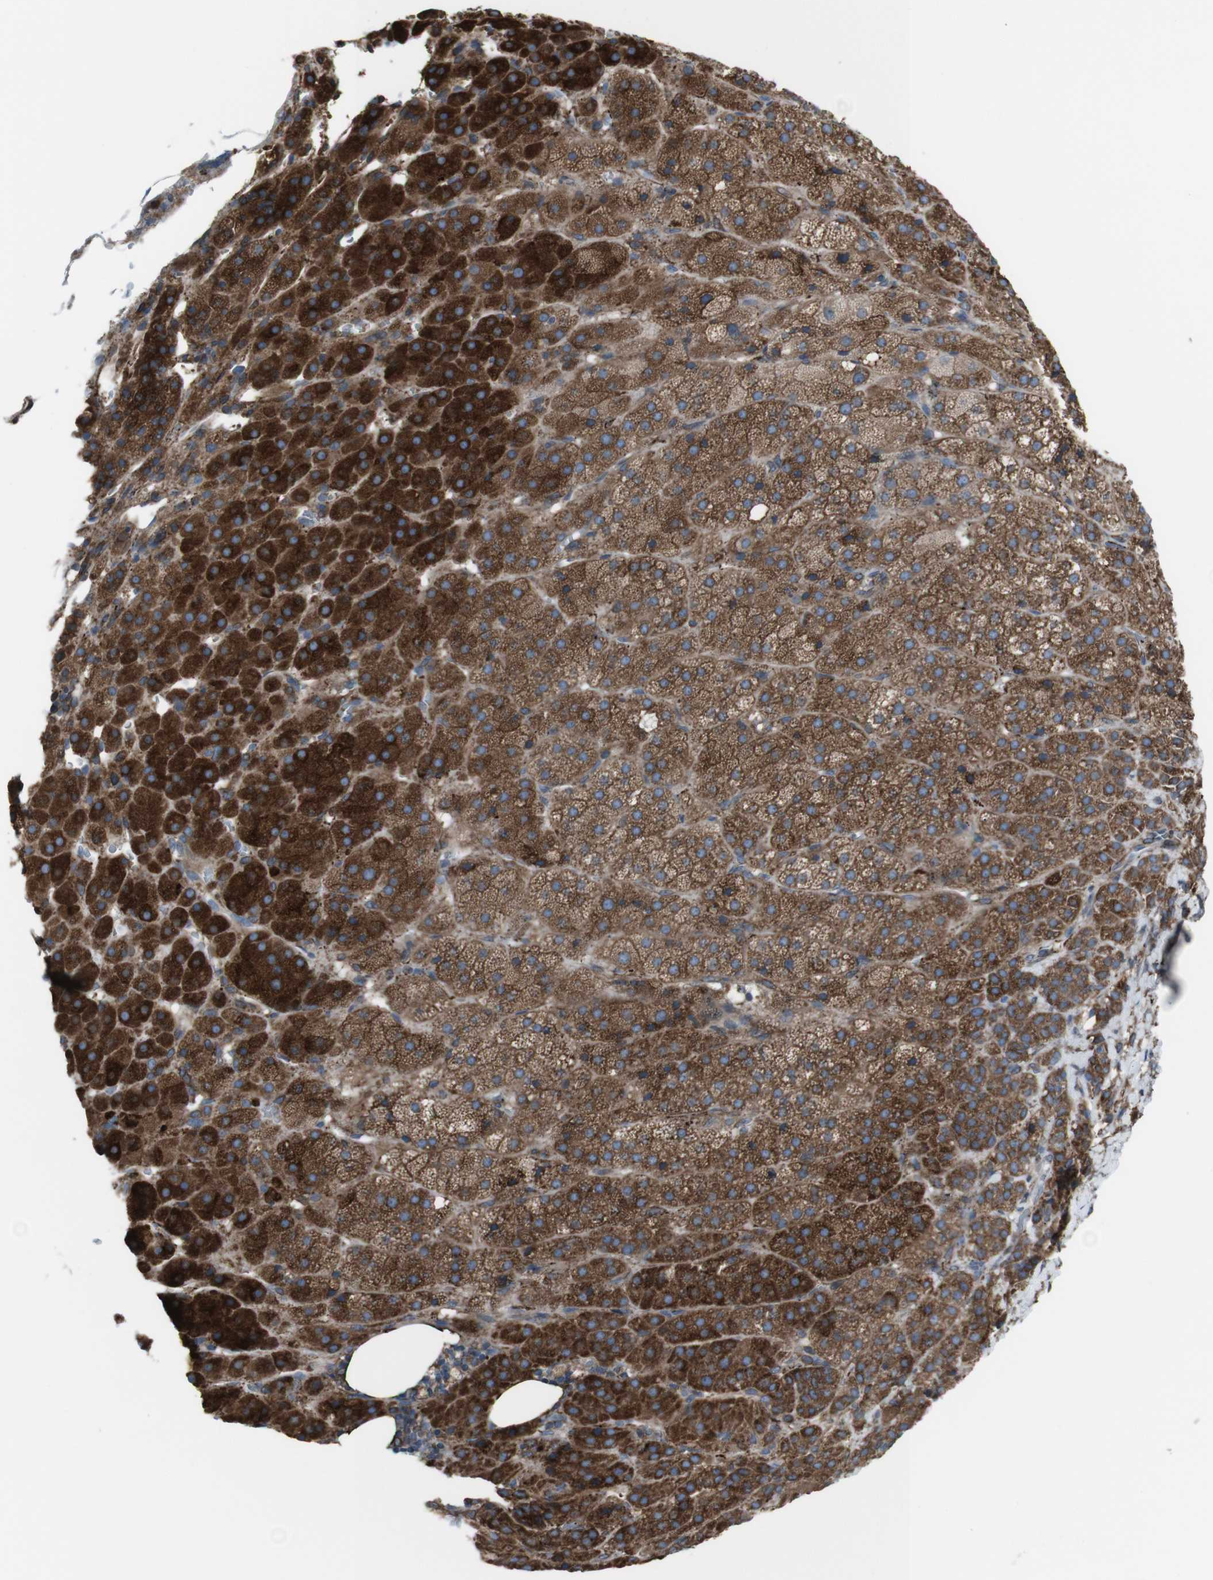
{"staining": {"intensity": "strong", "quantity": ">75%", "location": "cytoplasmic/membranous"}, "tissue": "adrenal gland", "cell_type": "Glandular cells", "image_type": "normal", "snomed": [{"axis": "morphology", "description": "Normal tissue, NOS"}, {"axis": "topography", "description": "Adrenal gland"}], "caption": "Protein staining of benign adrenal gland shows strong cytoplasmic/membranous positivity in about >75% of glandular cells.", "gene": "LNPK", "patient": {"sex": "female", "age": 57}}